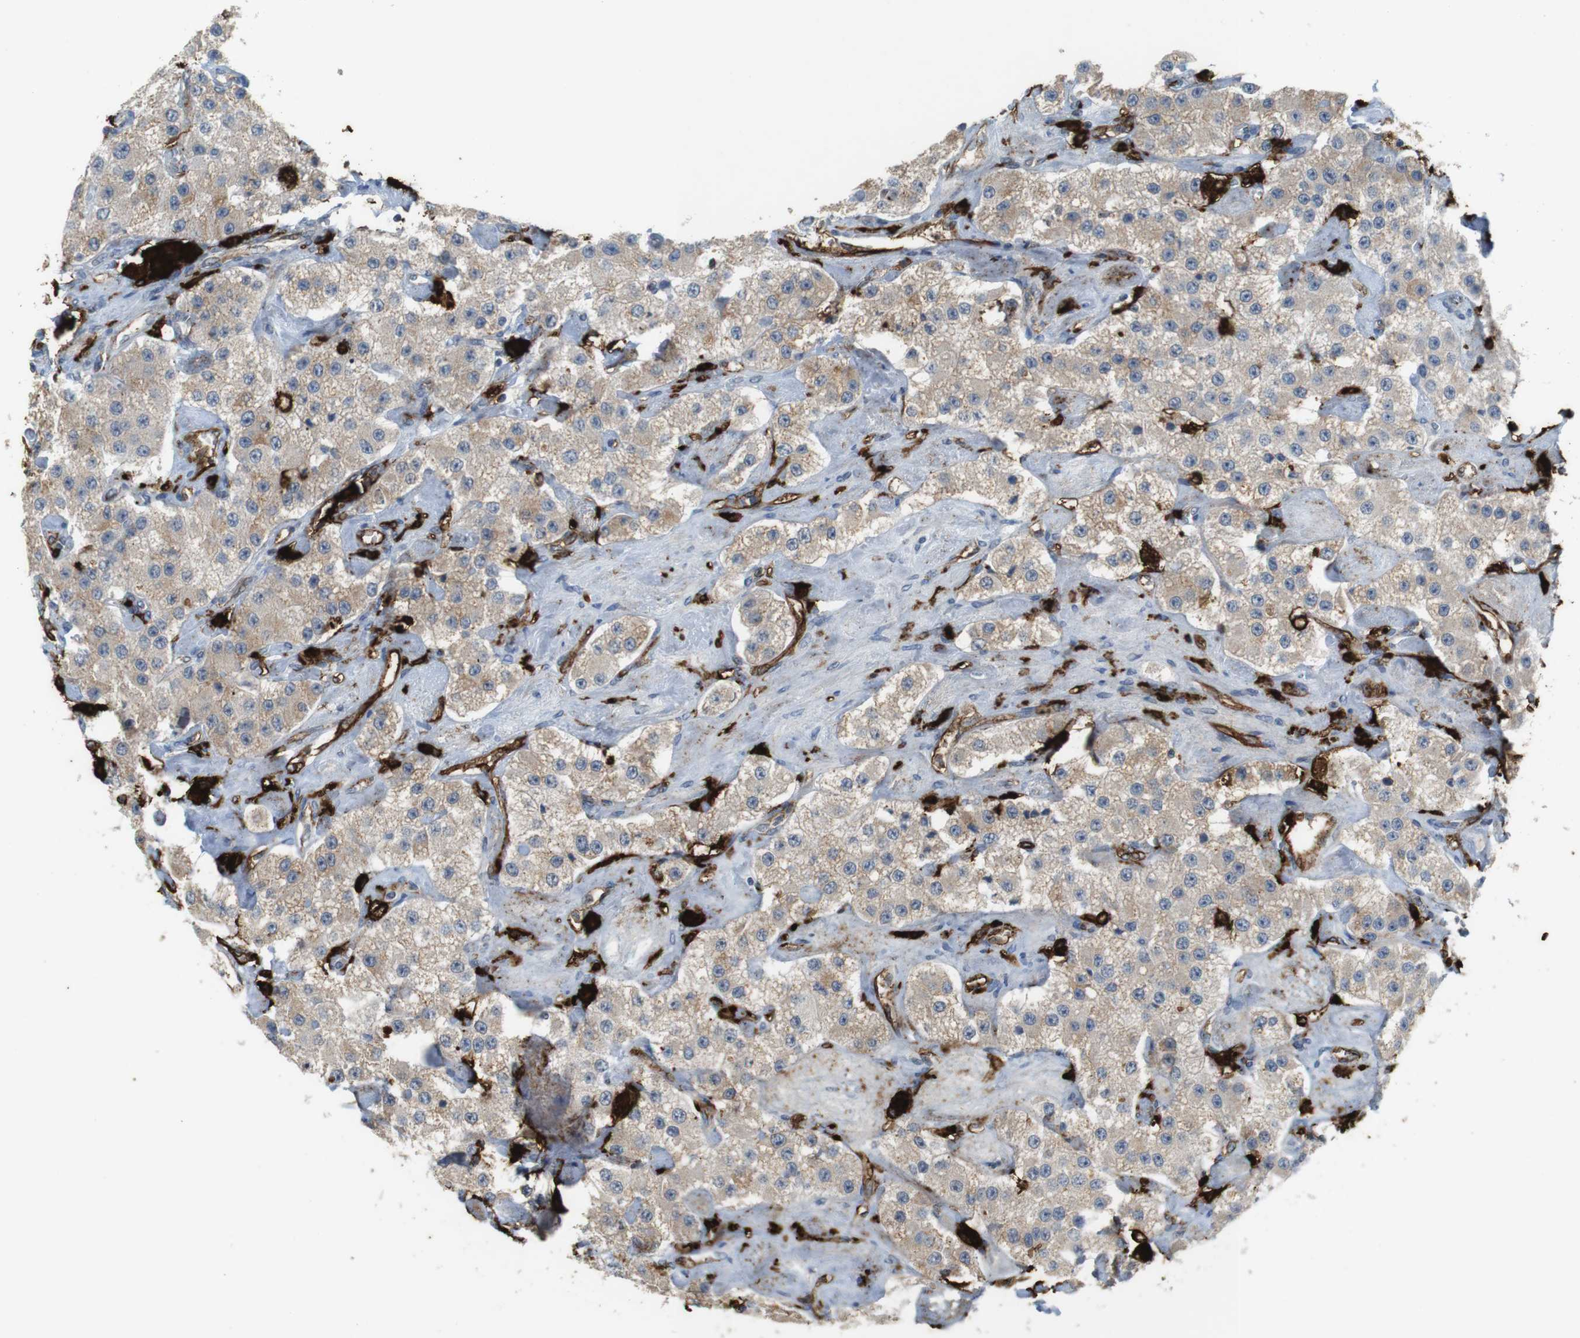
{"staining": {"intensity": "weak", "quantity": ">75%", "location": "cytoplasmic/membranous"}, "tissue": "carcinoid", "cell_type": "Tumor cells", "image_type": "cancer", "snomed": [{"axis": "morphology", "description": "Carcinoid, malignant, NOS"}, {"axis": "topography", "description": "Pancreas"}], "caption": "Malignant carcinoid stained with a brown dye displays weak cytoplasmic/membranous positive expression in about >75% of tumor cells.", "gene": "HLA-DRA", "patient": {"sex": "male", "age": 41}}